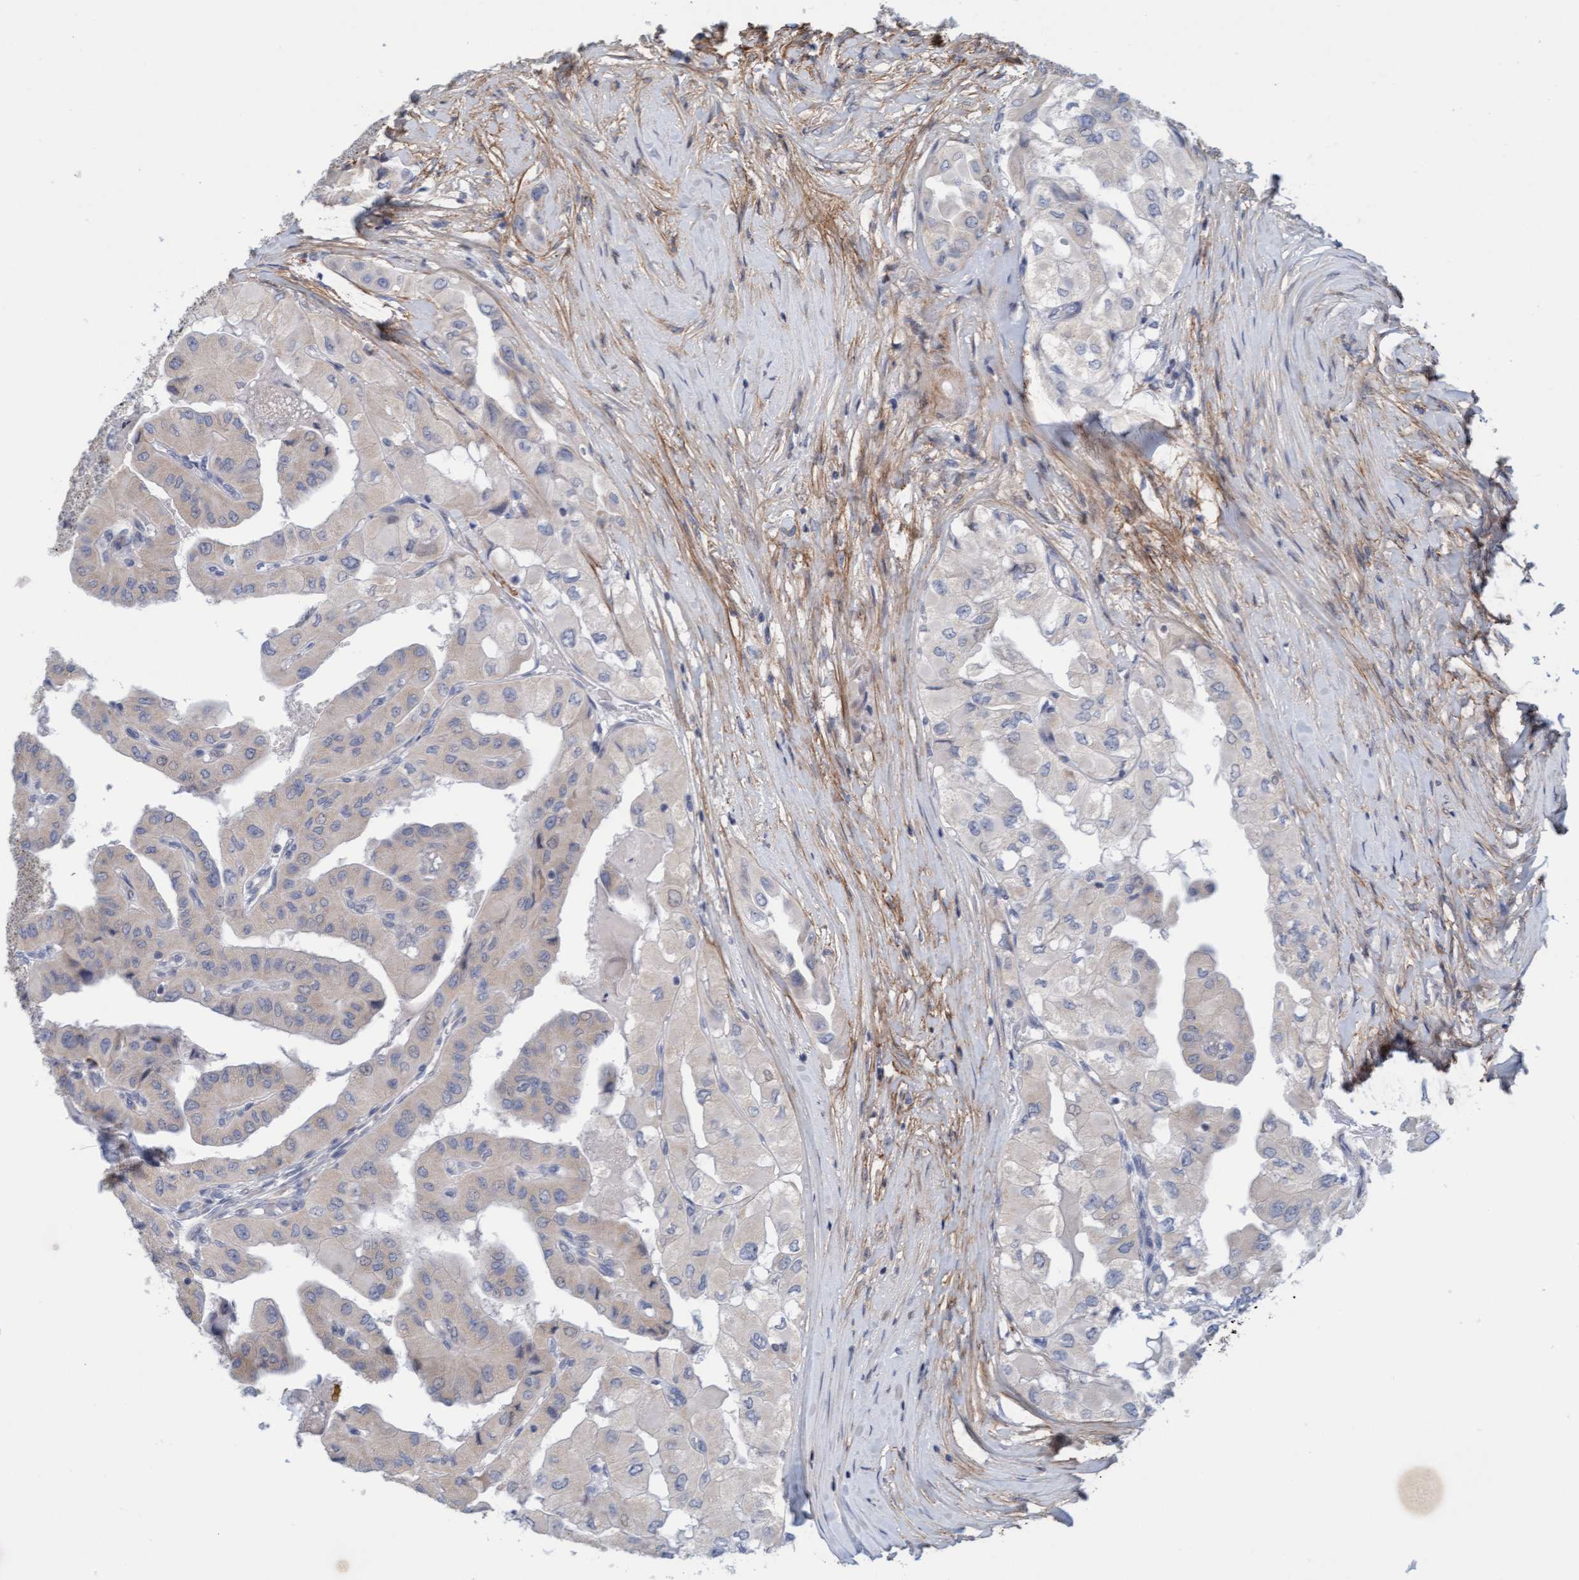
{"staining": {"intensity": "negative", "quantity": "none", "location": "none"}, "tissue": "thyroid cancer", "cell_type": "Tumor cells", "image_type": "cancer", "snomed": [{"axis": "morphology", "description": "Papillary adenocarcinoma, NOS"}, {"axis": "topography", "description": "Thyroid gland"}], "caption": "Tumor cells are negative for brown protein staining in thyroid papillary adenocarcinoma. (DAB immunohistochemistry (IHC), high magnification).", "gene": "ZC3H3", "patient": {"sex": "female", "age": 59}}